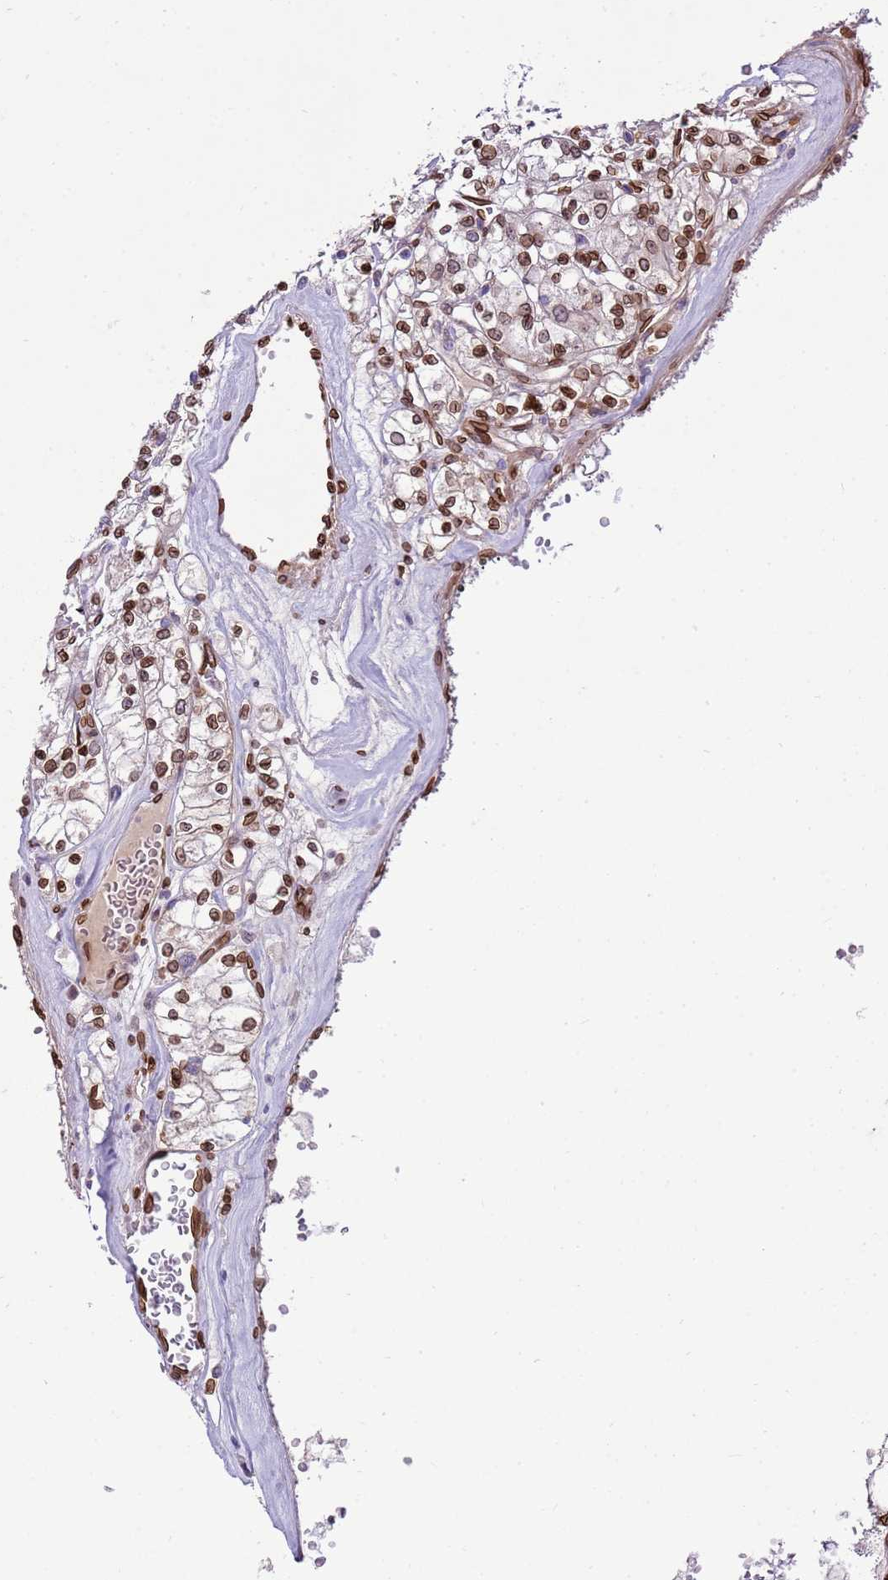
{"staining": {"intensity": "strong", "quantity": ">75%", "location": "cytoplasmic/membranous,nuclear"}, "tissue": "renal cancer", "cell_type": "Tumor cells", "image_type": "cancer", "snomed": [{"axis": "morphology", "description": "Adenocarcinoma, NOS"}, {"axis": "topography", "description": "Kidney"}], "caption": "Renal cancer tissue exhibits strong cytoplasmic/membranous and nuclear staining in about >75% of tumor cells, visualized by immunohistochemistry. (brown staining indicates protein expression, while blue staining denotes nuclei).", "gene": "TMEM47", "patient": {"sex": "female", "age": 59}}